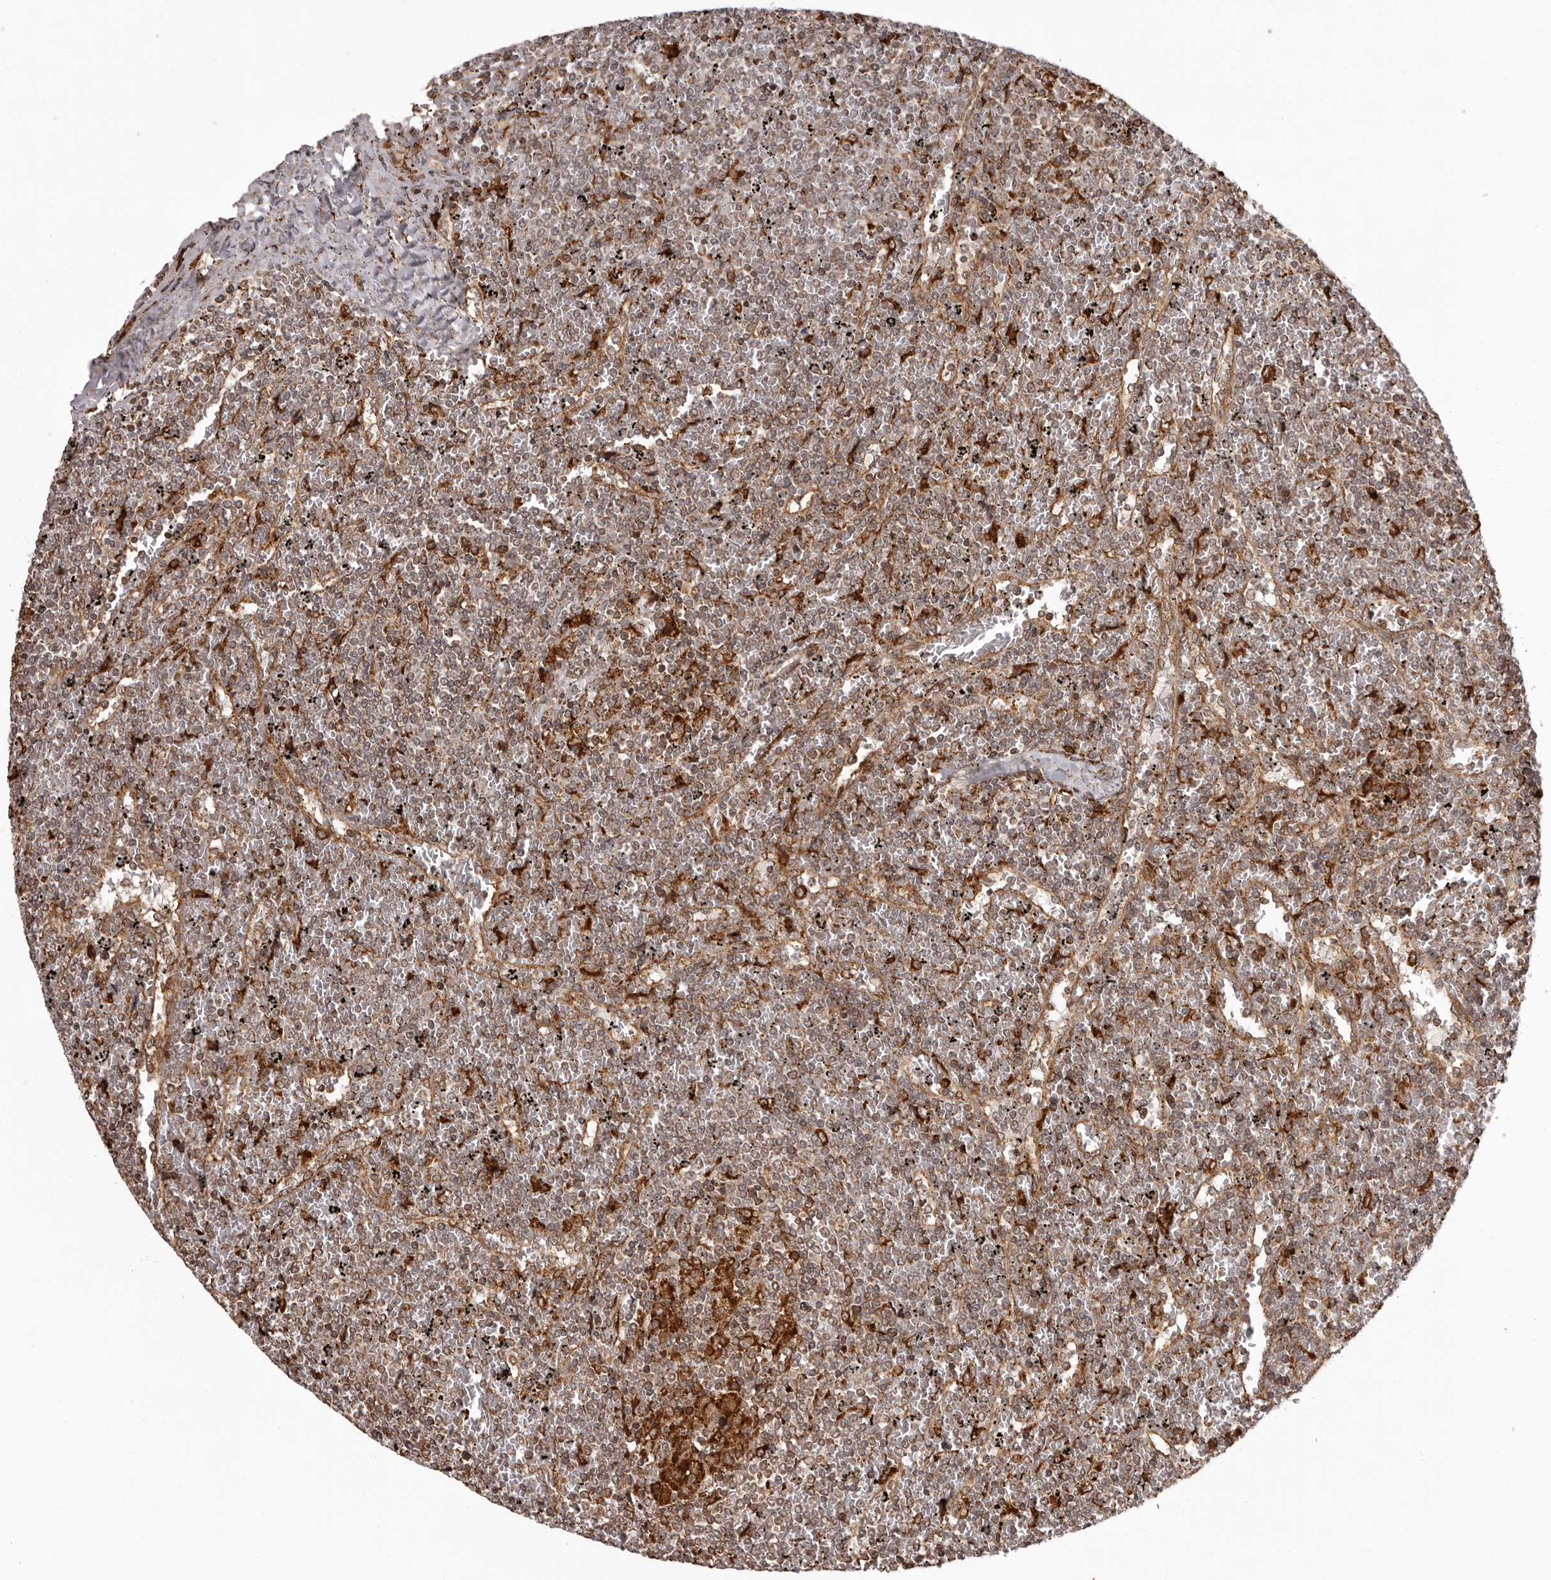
{"staining": {"intensity": "moderate", "quantity": ">75%", "location": "nuclear"}, "tissue": "lymphoma", "cell_type": "Tumor cells", "image_type": "cancer", "snomed": [{"axis": "morphology", "description": "Malignant lymphoma, non-Hodgkin's type, Low grade"}, {"axis": "topography", "description": "Spleen"}], "caption": "Protein staining by IHC displays moderate nuclear staining in about >75% of tumor cells in lymphoma. (DAB IHC, brown staining for protein, blue staining for nuclei).", "gene": "IL32", "patient": {"sex": "female", "age": 19}}